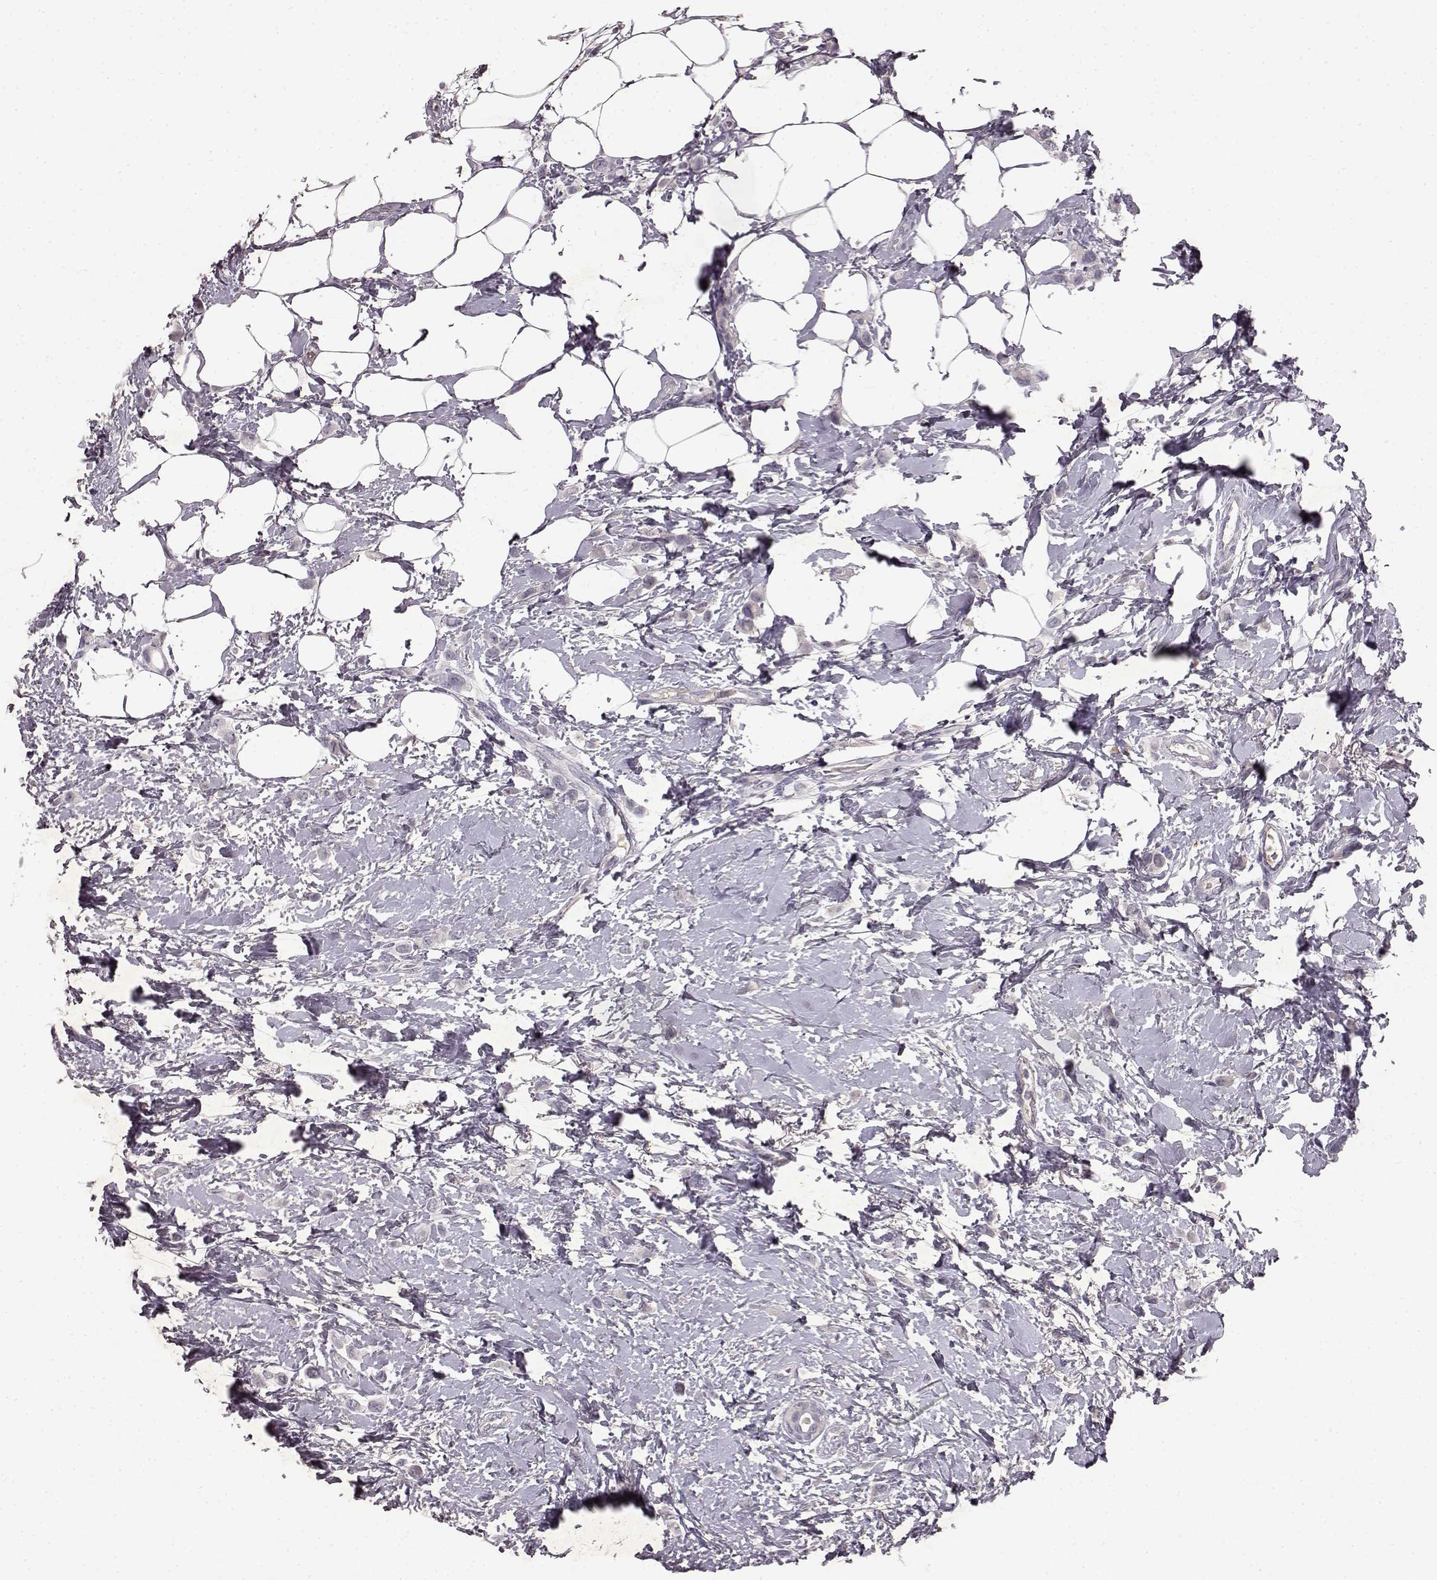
{"staining": {"intensity": "negative", "quantity": "none", "location": "none"}, "tissue": "breast cancer", "cell_type": "Tumor cells", "image_type": "cancer", "snomed": [{"axis": "morphology", "description": "Lobular carcinoma"}, {"axis": "topography", "description": "Breast"}], "caption": "Immunohistochemistry (IHC) histopathology image of lobular carcinoma (breast) stained for a protein (brown), which displays no expression in tumor cells. The staining was performed using DAB to visualize the protein expression in brown, while the nuclei were stained in blue with hematoxylin (Magnification: 20x).", "gene": "SPAG17", "patient": {"sex": "female", "age": 66}}